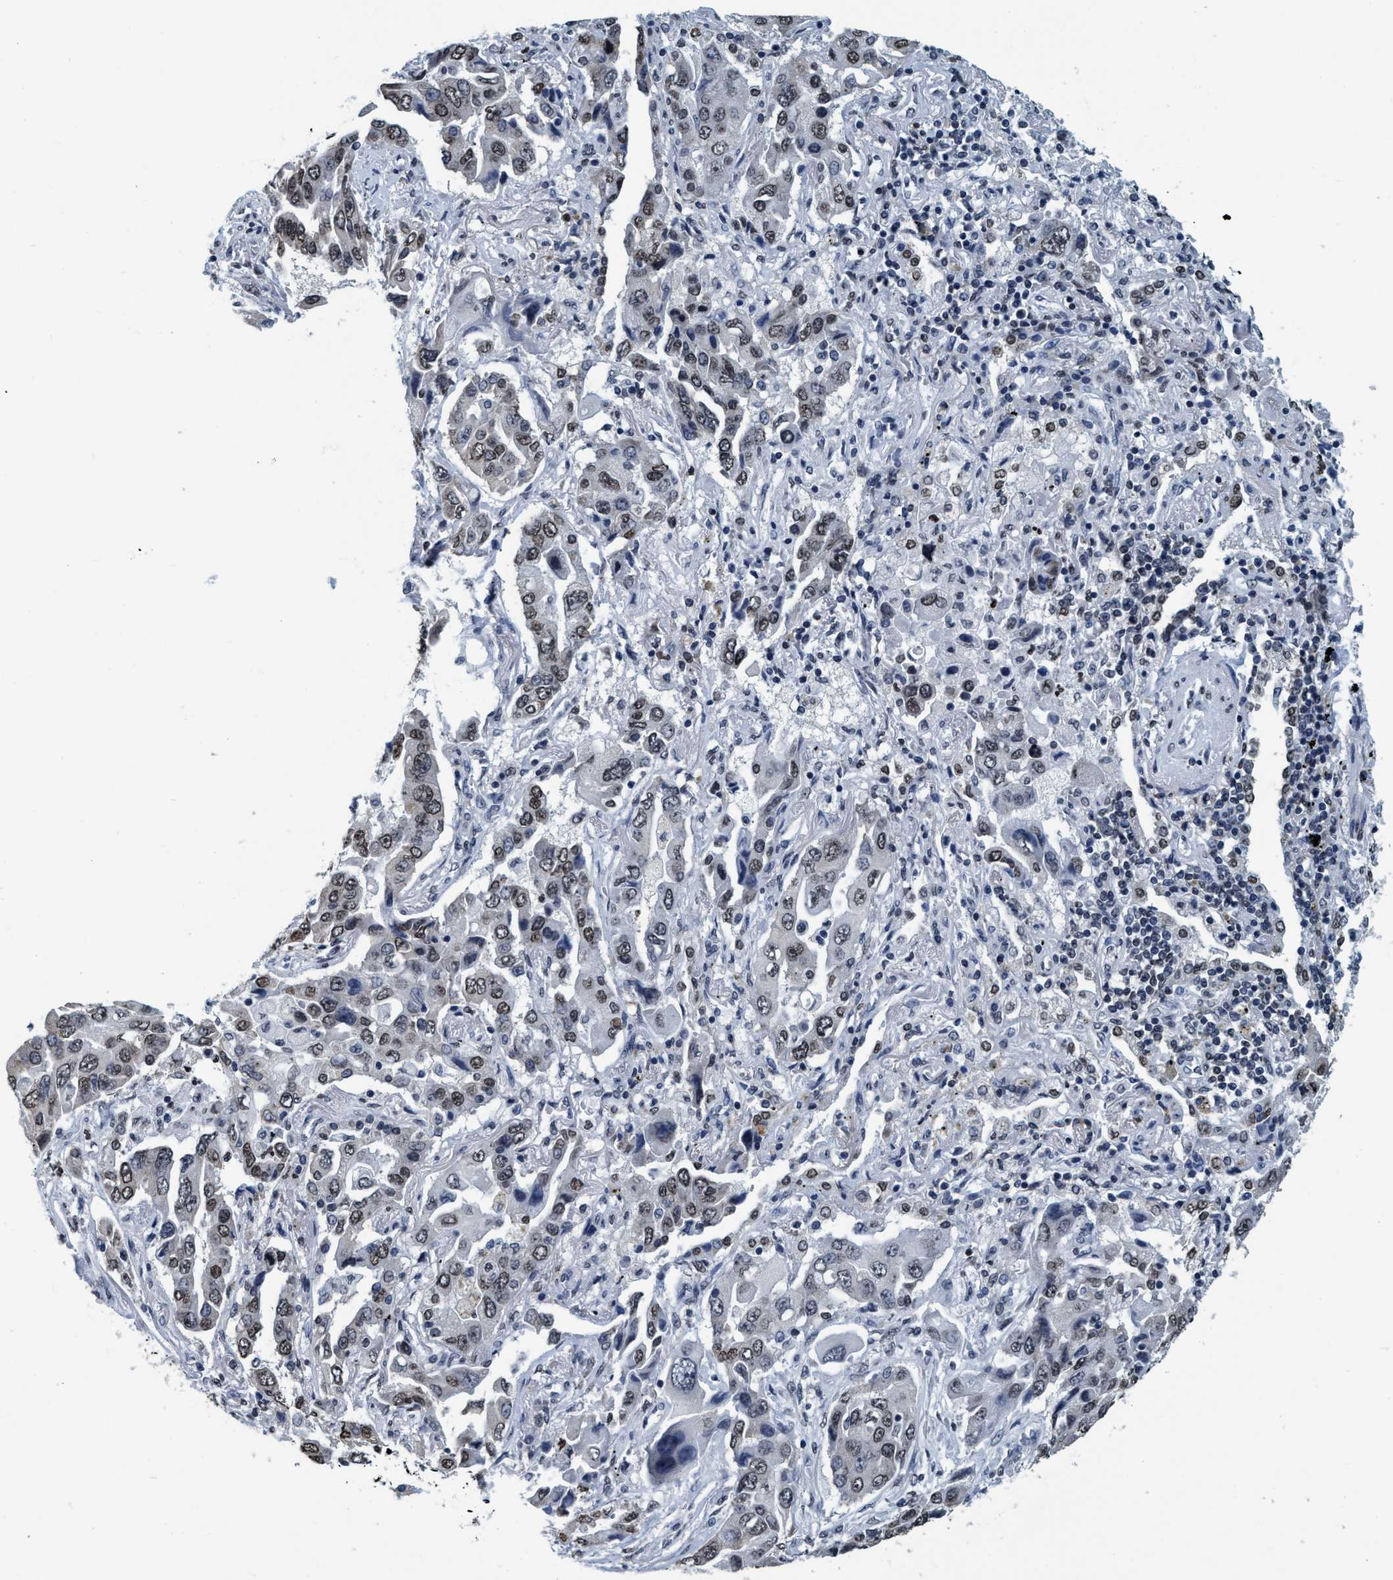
{"staining": {"intensity": "weak", "quantity": ">75%", "location": "nuclear"}, "tissue": "lung cancer", "cell_type": "Tumor cells", "image_type": "cancer", "snomed": [{"axis": "morphology", "description": "Adenocarcinoma, NOS"}, {"axis": "topography", "description": "Lung"}], "caption": "Lung cancer stained with a protein marker shows weak staining in tumor cells.", "gene": "CCNE2", "patient": {"sex": "female", "age": 65}}